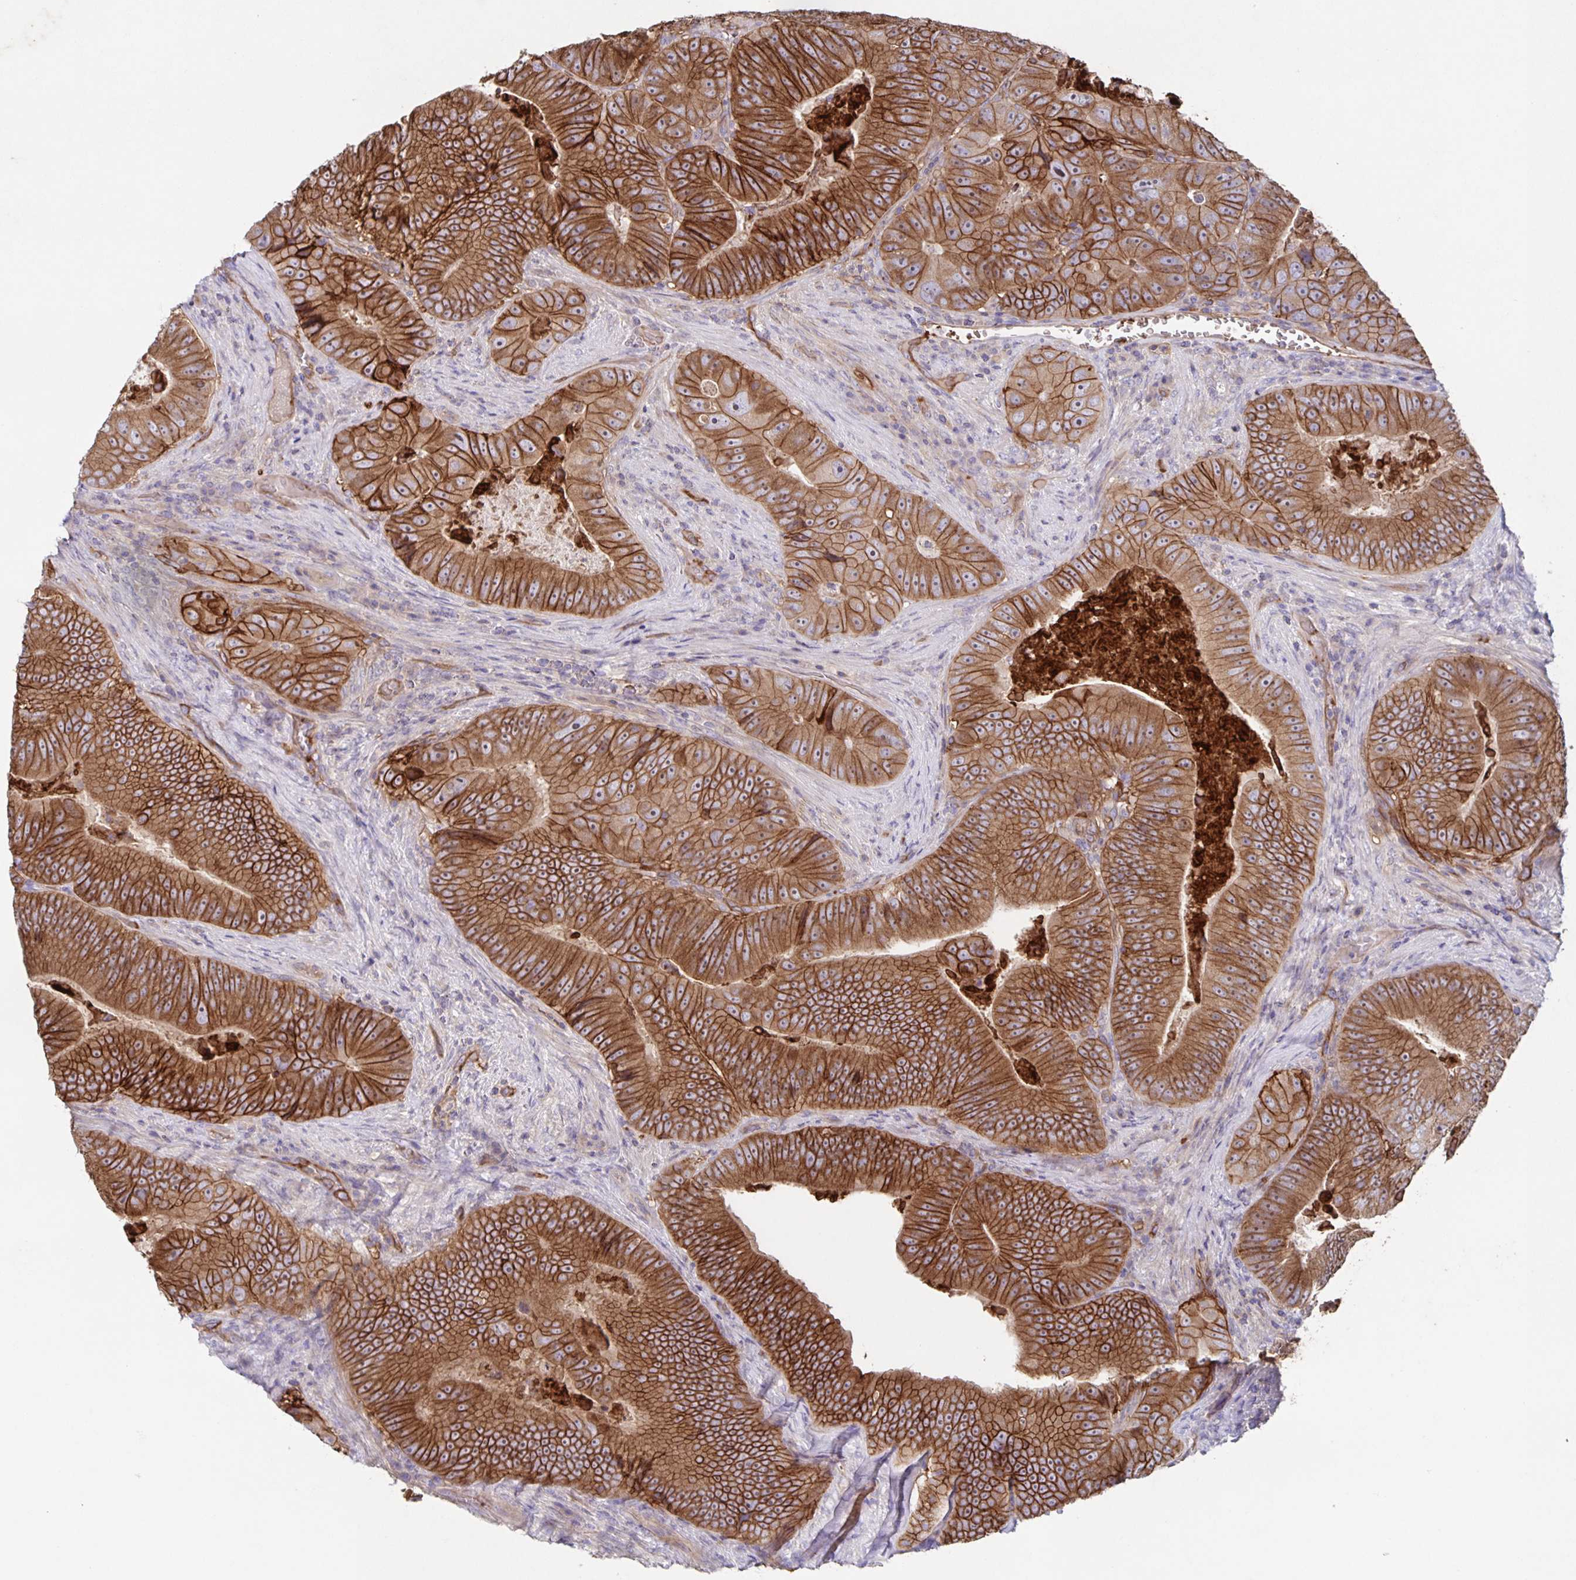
{"staining": {"intensity": "moderate", "quantity": ">75%", "location": "cytoplasmic/membranous"}, "tissue": "colorectal cancer", "cell_type": "Tumor cells", "image_type": "cancer", "snomed": [{"axis": "morphology", "description": "Adenocarcinoma, NOS"}, {"axis": "topography", "description": "Colon"}], "caption": "A high-resolution histopathology image shows immunohistochemistry staining of colorectal cancer, which displays moderate cytoplasmic/membranous positivity in approximately >75% of tumor cells. (brown staining indicates protein expression, while blue staining denotes nuclei).", "gene": "ITGA2", "patient": {"sex": "female", "age": 86}}